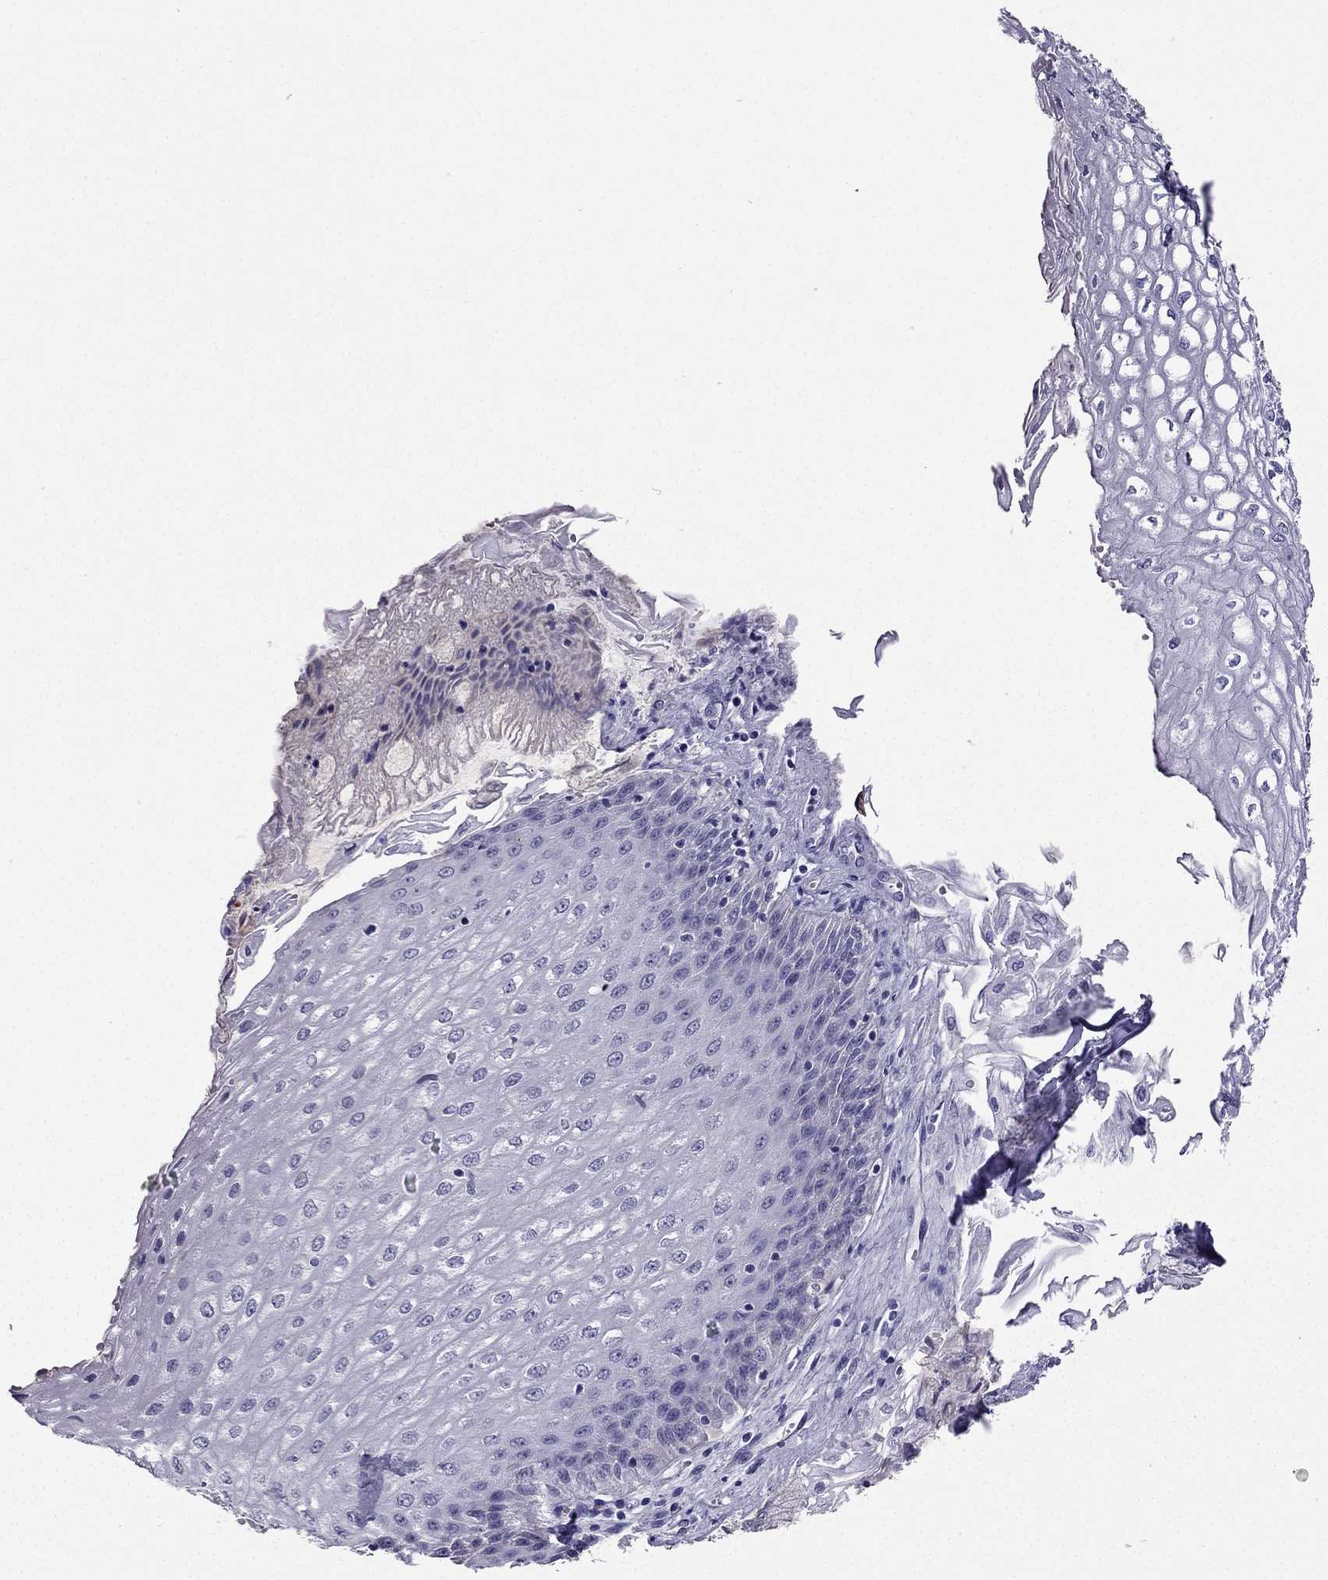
{"staining": {"intensity": "negative", "quantity": "none", "location": "none"}, "tissue": "esophagus", "cell_type": "Squamous epithelial cells", "image_type": "normal", "snomed": [{"axis": "morphology", "description": "Normal tissue, NOS"}, {"axis": "topography", "description": "Esophagus"}], "caption": "Protein analysis of benign esophagus reveals no significant staining in squamous epithelial cells. (DAB IHC, high magnification).", "gene": "GJA8", "patient": {"sex": "male", "age": 58}}